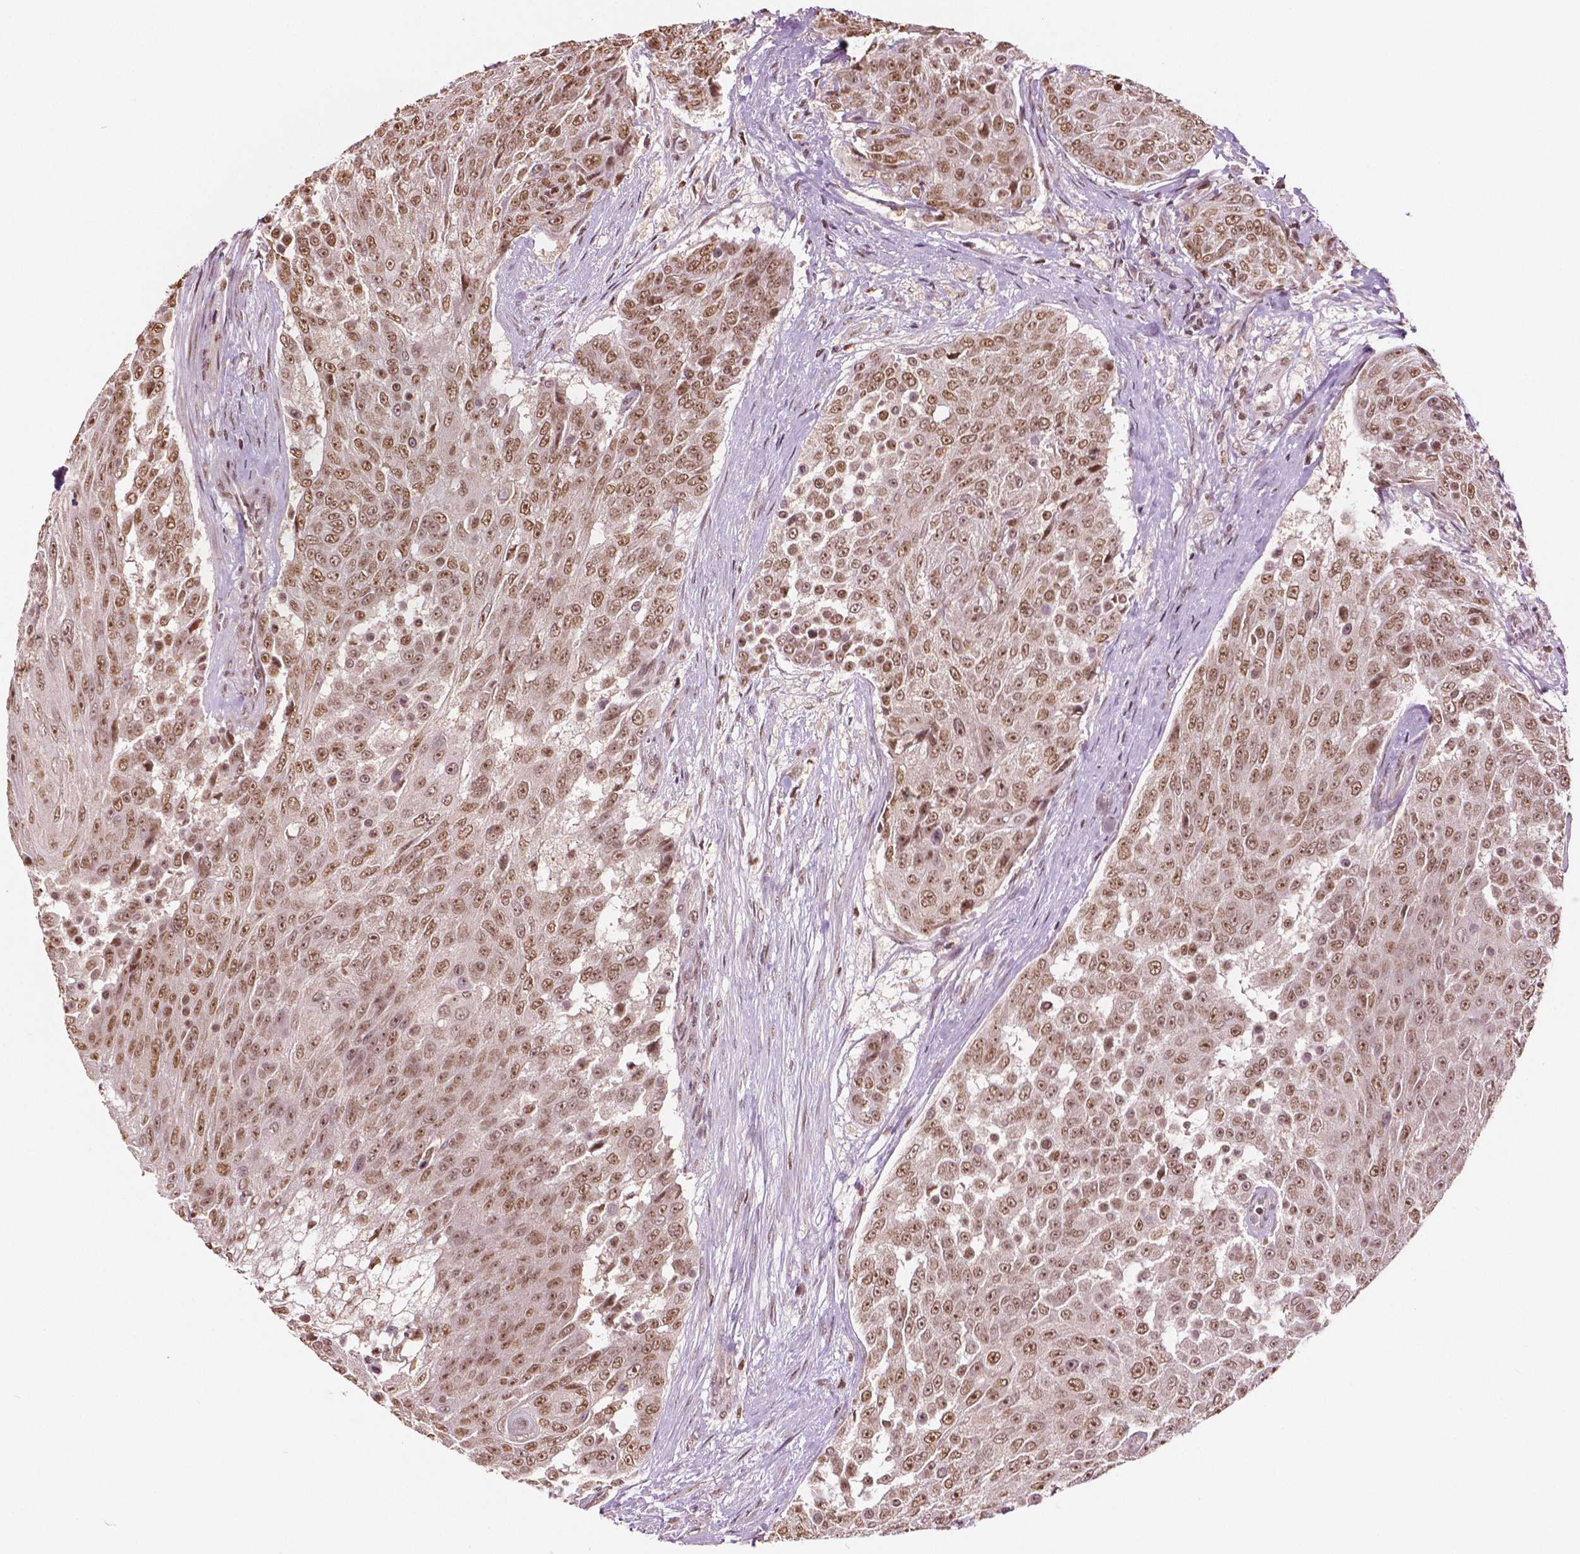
{"staining": {"intensity": "moderate", "quantity": ">75%", "location": "nuclear"}, "tissue": "urothelial cancer", "cell_type": "Tumor cells", "image_type": "cancer", "snomed": [{"axis": "morphology", "description": "Urothelial carcinoma, High grade"}, {"axis": "topography", "description": "Urinary bladder"}], "caption": "There is medium levels of moderate nuclear positivity in tumor cells of urothelial cancer, as demonstrated by immunohistochemical staining (brown color).", "gene": "DEK", "patient": {"sex": "female", "age": 63}}